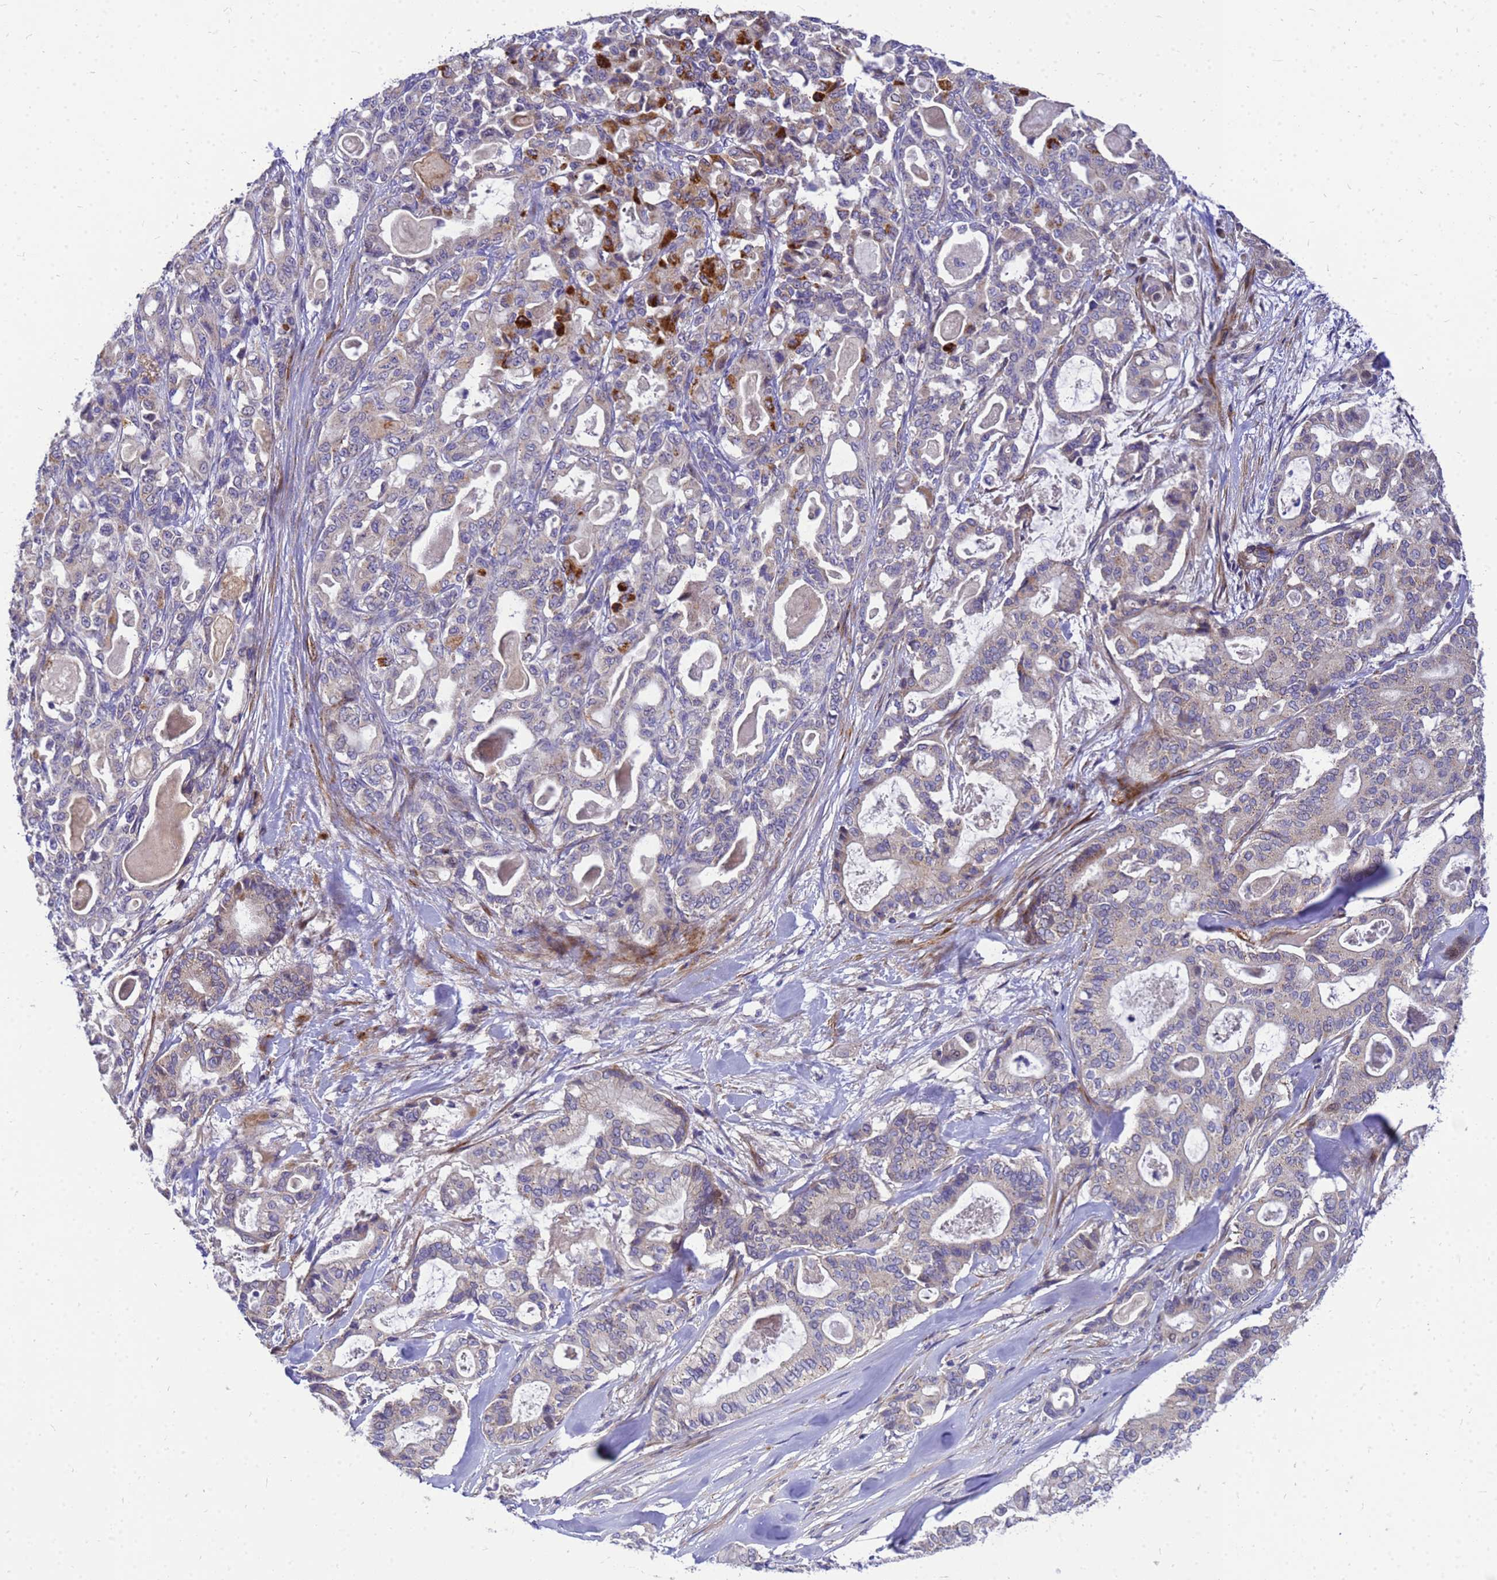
{"staining": {"intensity": "strong", "quantity": "<25%", "location": "cytoplasmic/membranous"}, "tissue": "pancreatic cancer", "cell_type": "Tumor cells", "image_type": "cancer", "snomed": [{"axis": "morphology", "description": "Adenocarcinoma, NOS"}, {"axis": "topography", "description": "Pancreas"}], "caption": "An IHC micrograph of neoplastic tissue is shown. Protein staining in brown highlights strong cytoplasmic/membranous positivity in pancreatic adenocarcinoma within tumor cells. (Brightfield microscopy of DAB IHC at high magnification).", "gene": "POP7", "patient": {"sex": "male", "age": 63}}